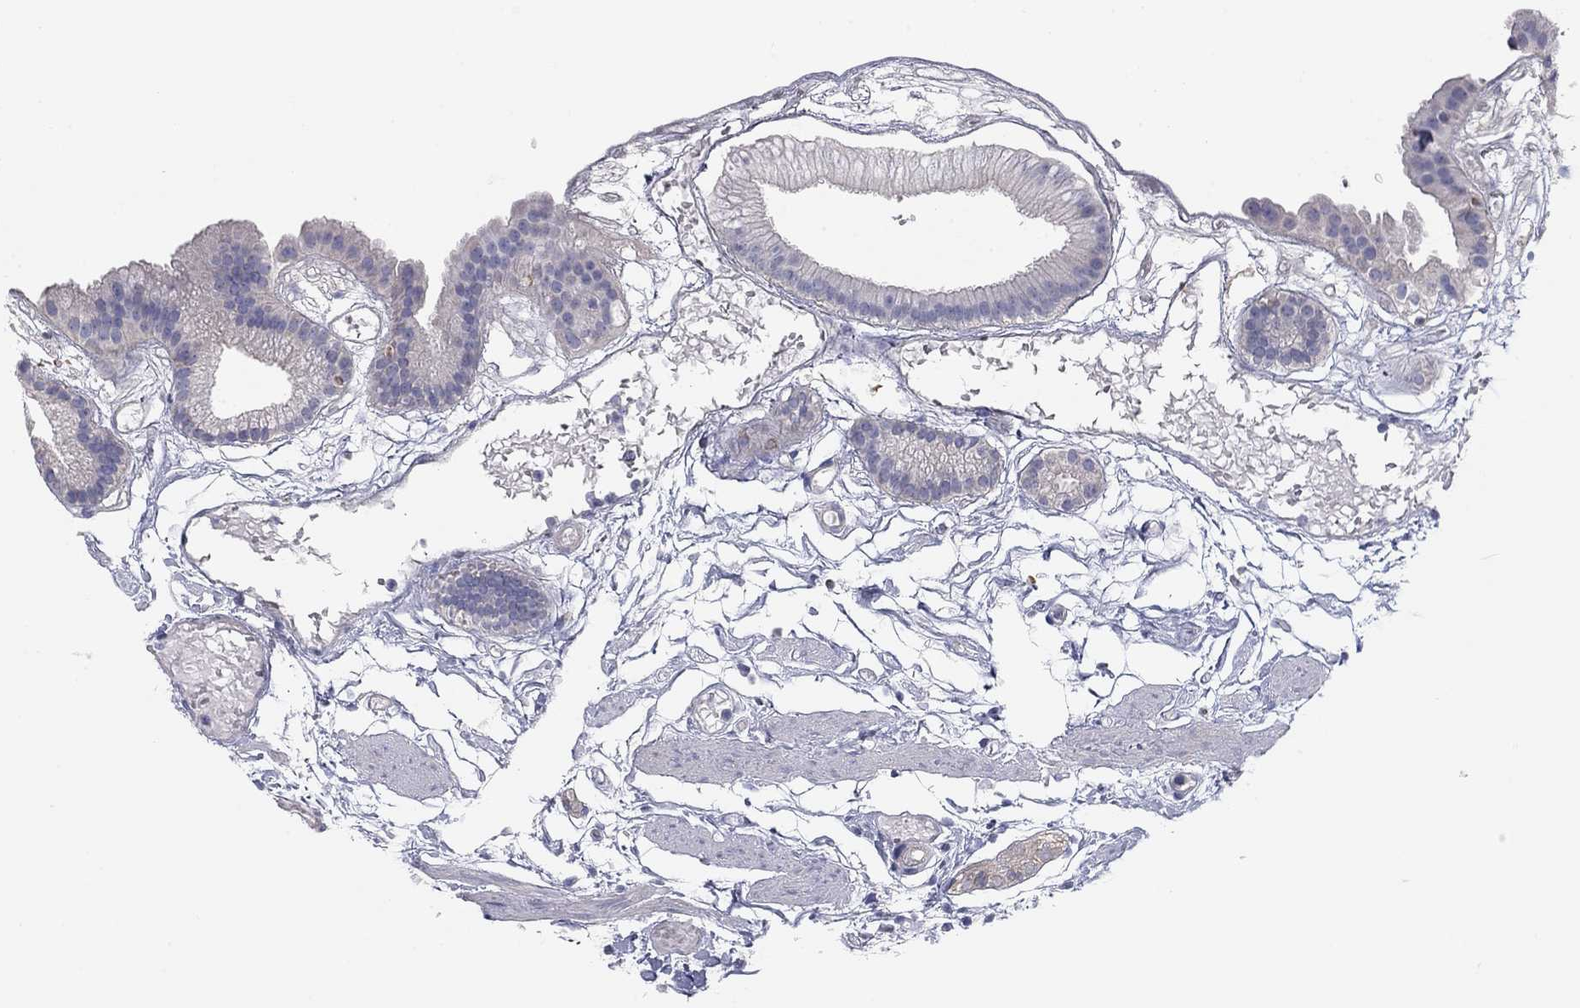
{"staining": {"intensity": "negative", "quantity": "none", "location": "none"}, "tissue": "gallbladder", "cell_type": "Glandular cells", "image_type": "normal", "snomed": [{"axis": "morphology", "description": "Normal tissue, NOS"}, {"axis": "topography", "description": "Gallbladder"}], "caption": "Photomicrograph shows no significant protein positivity in glandular cells of normal gallbladder. The staining was performed using DAB to visualize the protein expression in brown, while the nuclei were stained in blue with hematoxylin (Magnification: 20x).", "gene": "SEPTIN3", "patient": {"sex": "female", "age": 45}}